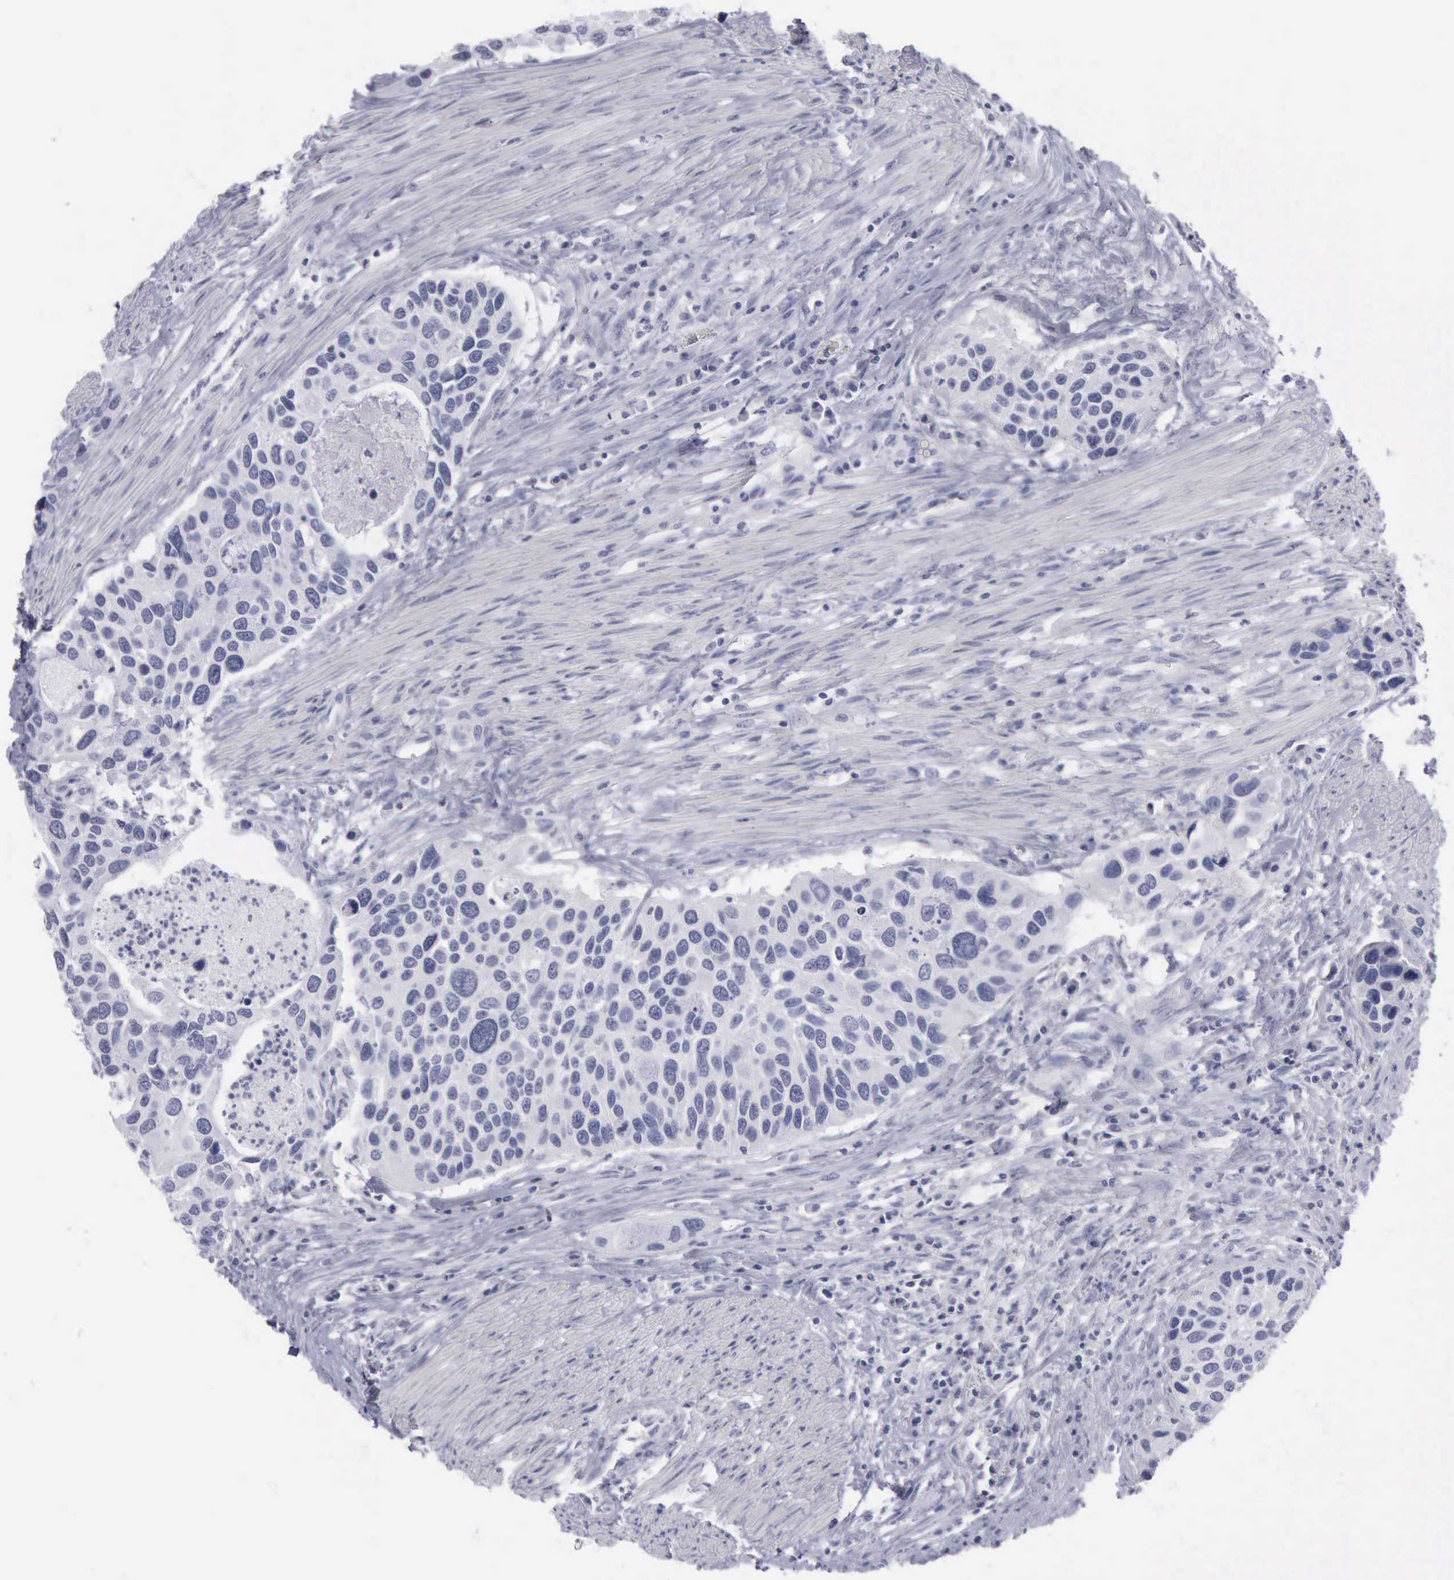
{"staining": {"intensity": "negative", "quantity": "none", "location": "none"}, "tissue": "urothelial cancer", "cell_type": "Tumor cells", "image_type": "cancer", "snomed": [{"axis": "morphology", "description": "Urothelial carcinoma, High grade"}, {"axis": "topography", "description": "Urinary bladder"}], "caption": "Protein analysis of urothelial cancer displays no significant staining in tumor cells.", "gene": "KRT13", "patient": {"sex": "male", "age": 66}}